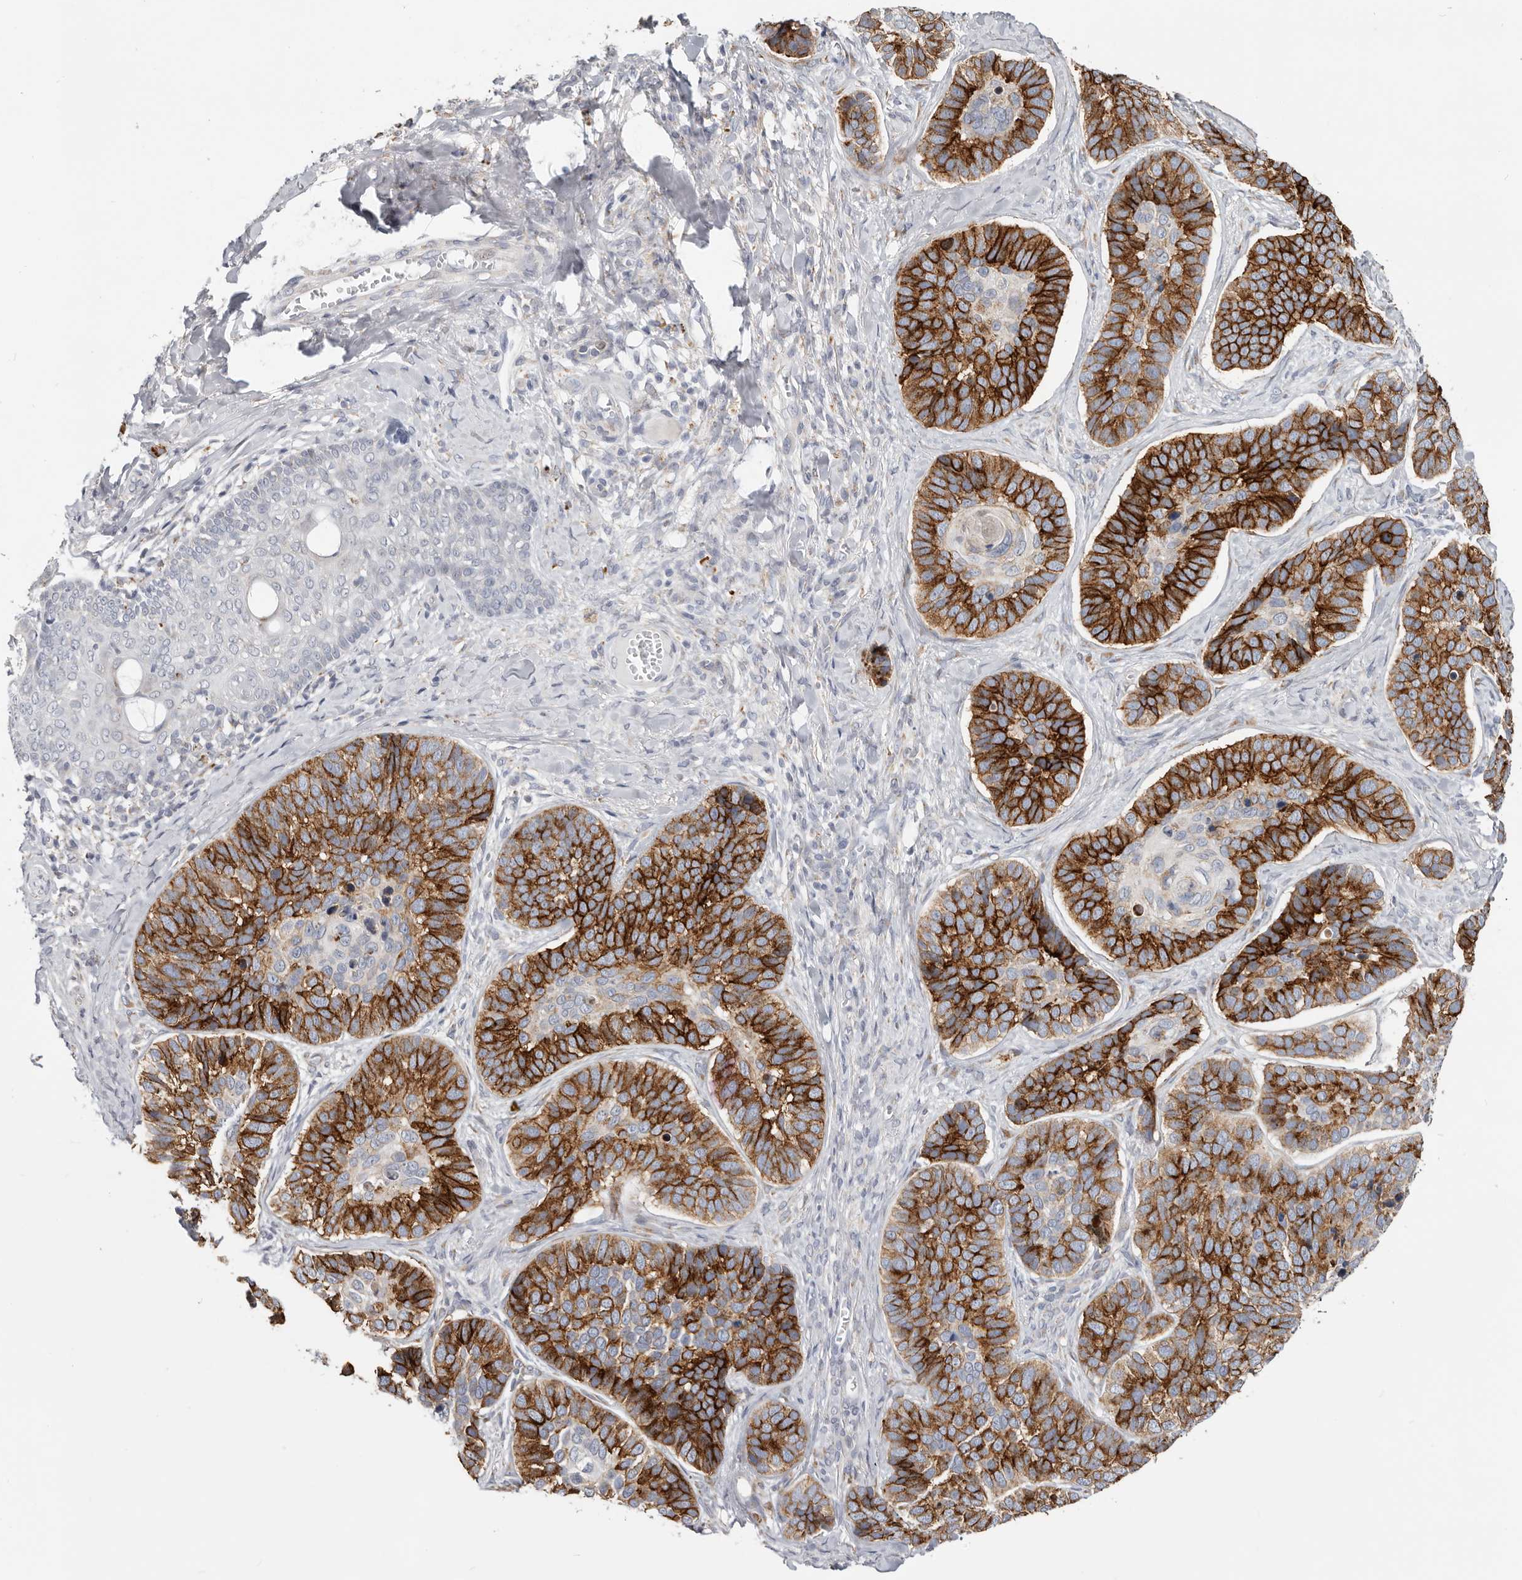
{"staining": {"intensity": "strong", "quantity": ">75%", "location": "cytoplasmic/membranous"}, "tissue": "skin cancer", "cell_type": "Tumor cells", "image_type": "cancer", "snomed": [{"axis": "morphology", "description": "Basal cell carcinoma"}, {"axis": "topography", "description": "Skin"}], "caption": "DAB immunohistochemical staining of basal cell carcinoma (skin) exhibits strong cytoplasmic/membranous protein positivity in about >75% of tumor cells.", "gene": "IL32", "patient": {"sex": "male", "age": 62}}